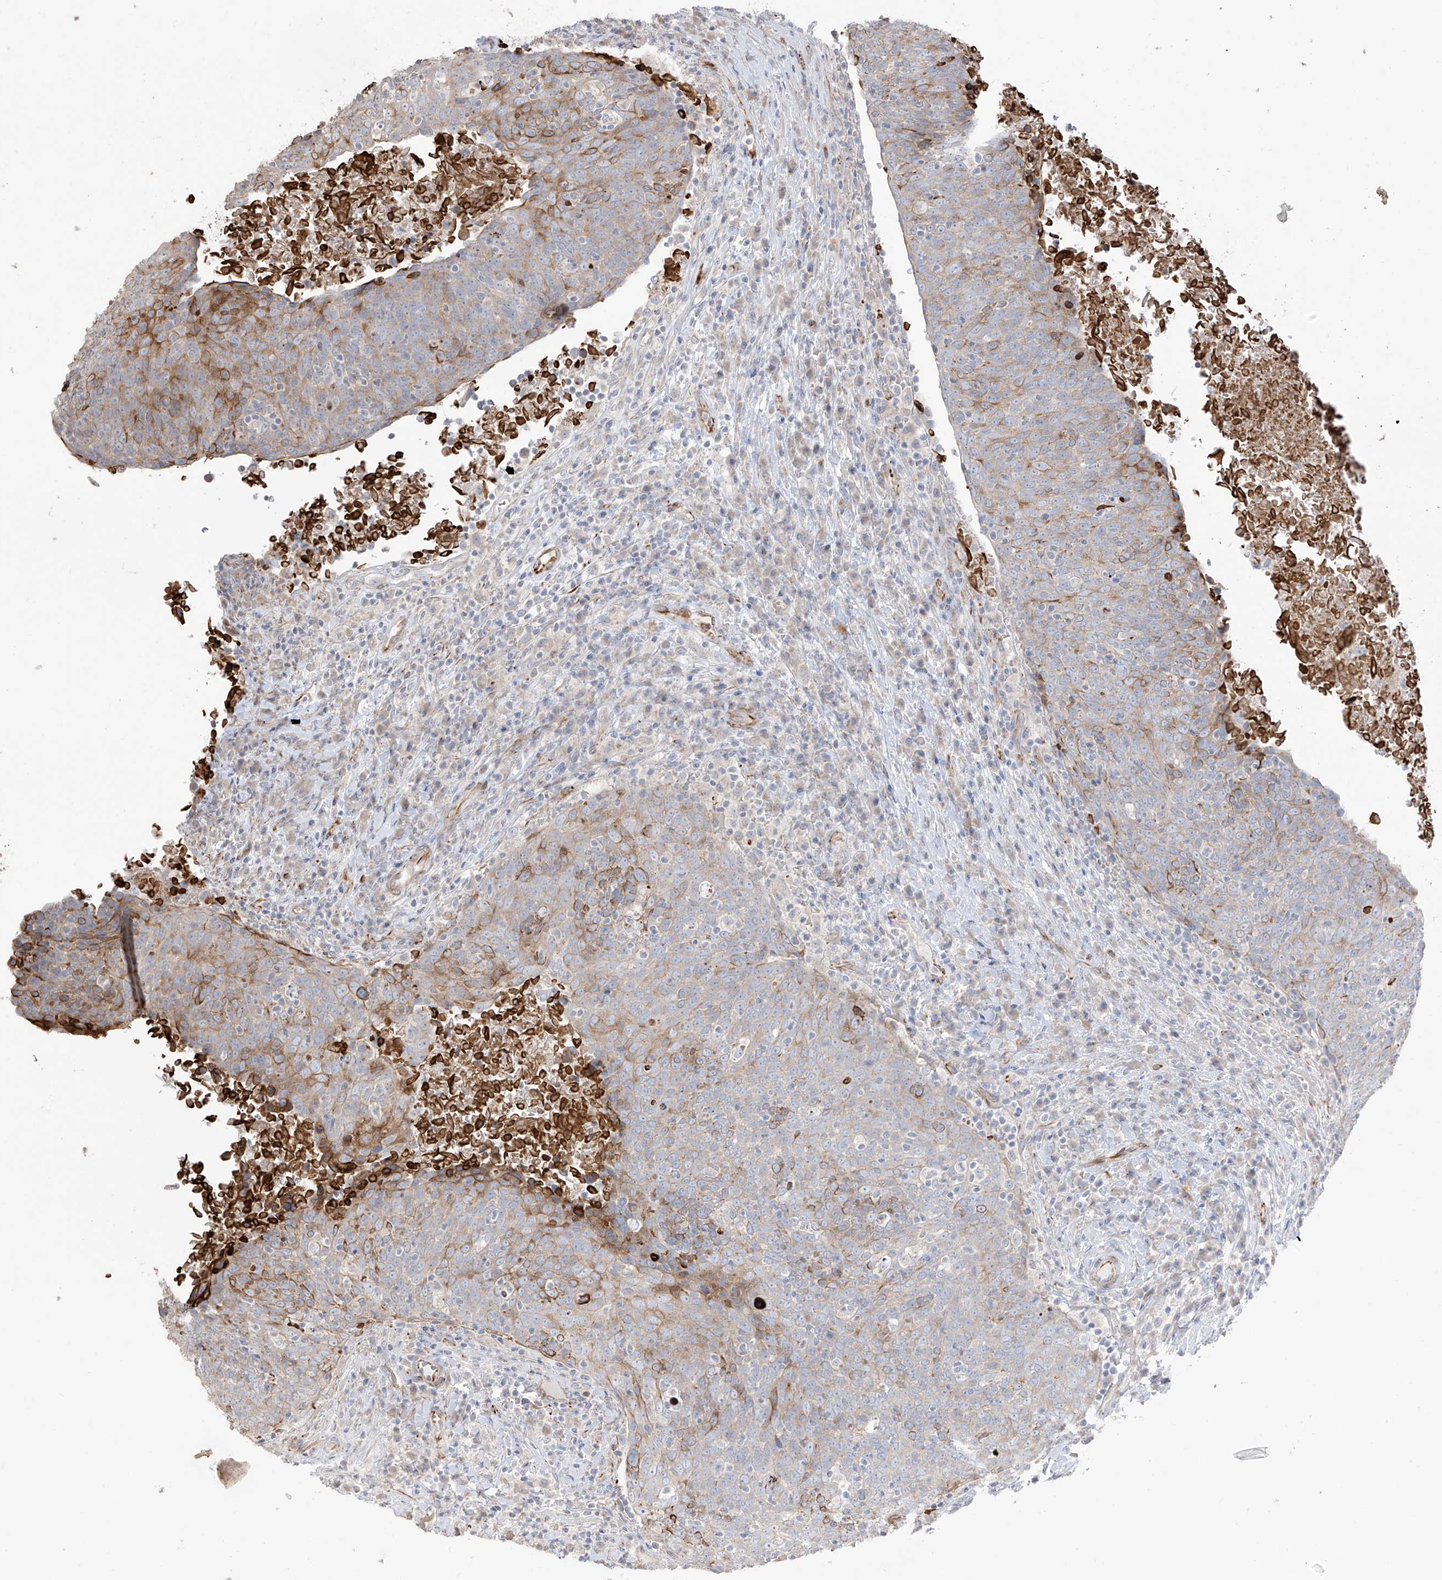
{"staining": {"intensity": "moderate", "quantity": "<25%", "location": "cytoplasmic/membranous"}, "tissue": "head and neck cancer", "cell_type": "Tumor cells", "image_type": "cancer", "snomed": [{"axis": "morphology", "description": "Squamous cell carcinoma, NOS"}, {"axis": "morphology", "description": "Squamous cell carcinoma, metastatic, NOS"}, {"axis": "topography", "description": "Lymph node"}, {"axis": "topography", "description": "Head-Neck"}], "caption": "Tumor cells display low levels of moderate cytoplasmic/membranous positivity in approximately <25% of cells in head and neck metastatic squamous cell carcinoma.", "gene": "DCDC2", "patient": {"sex": "male", "age": 62}}